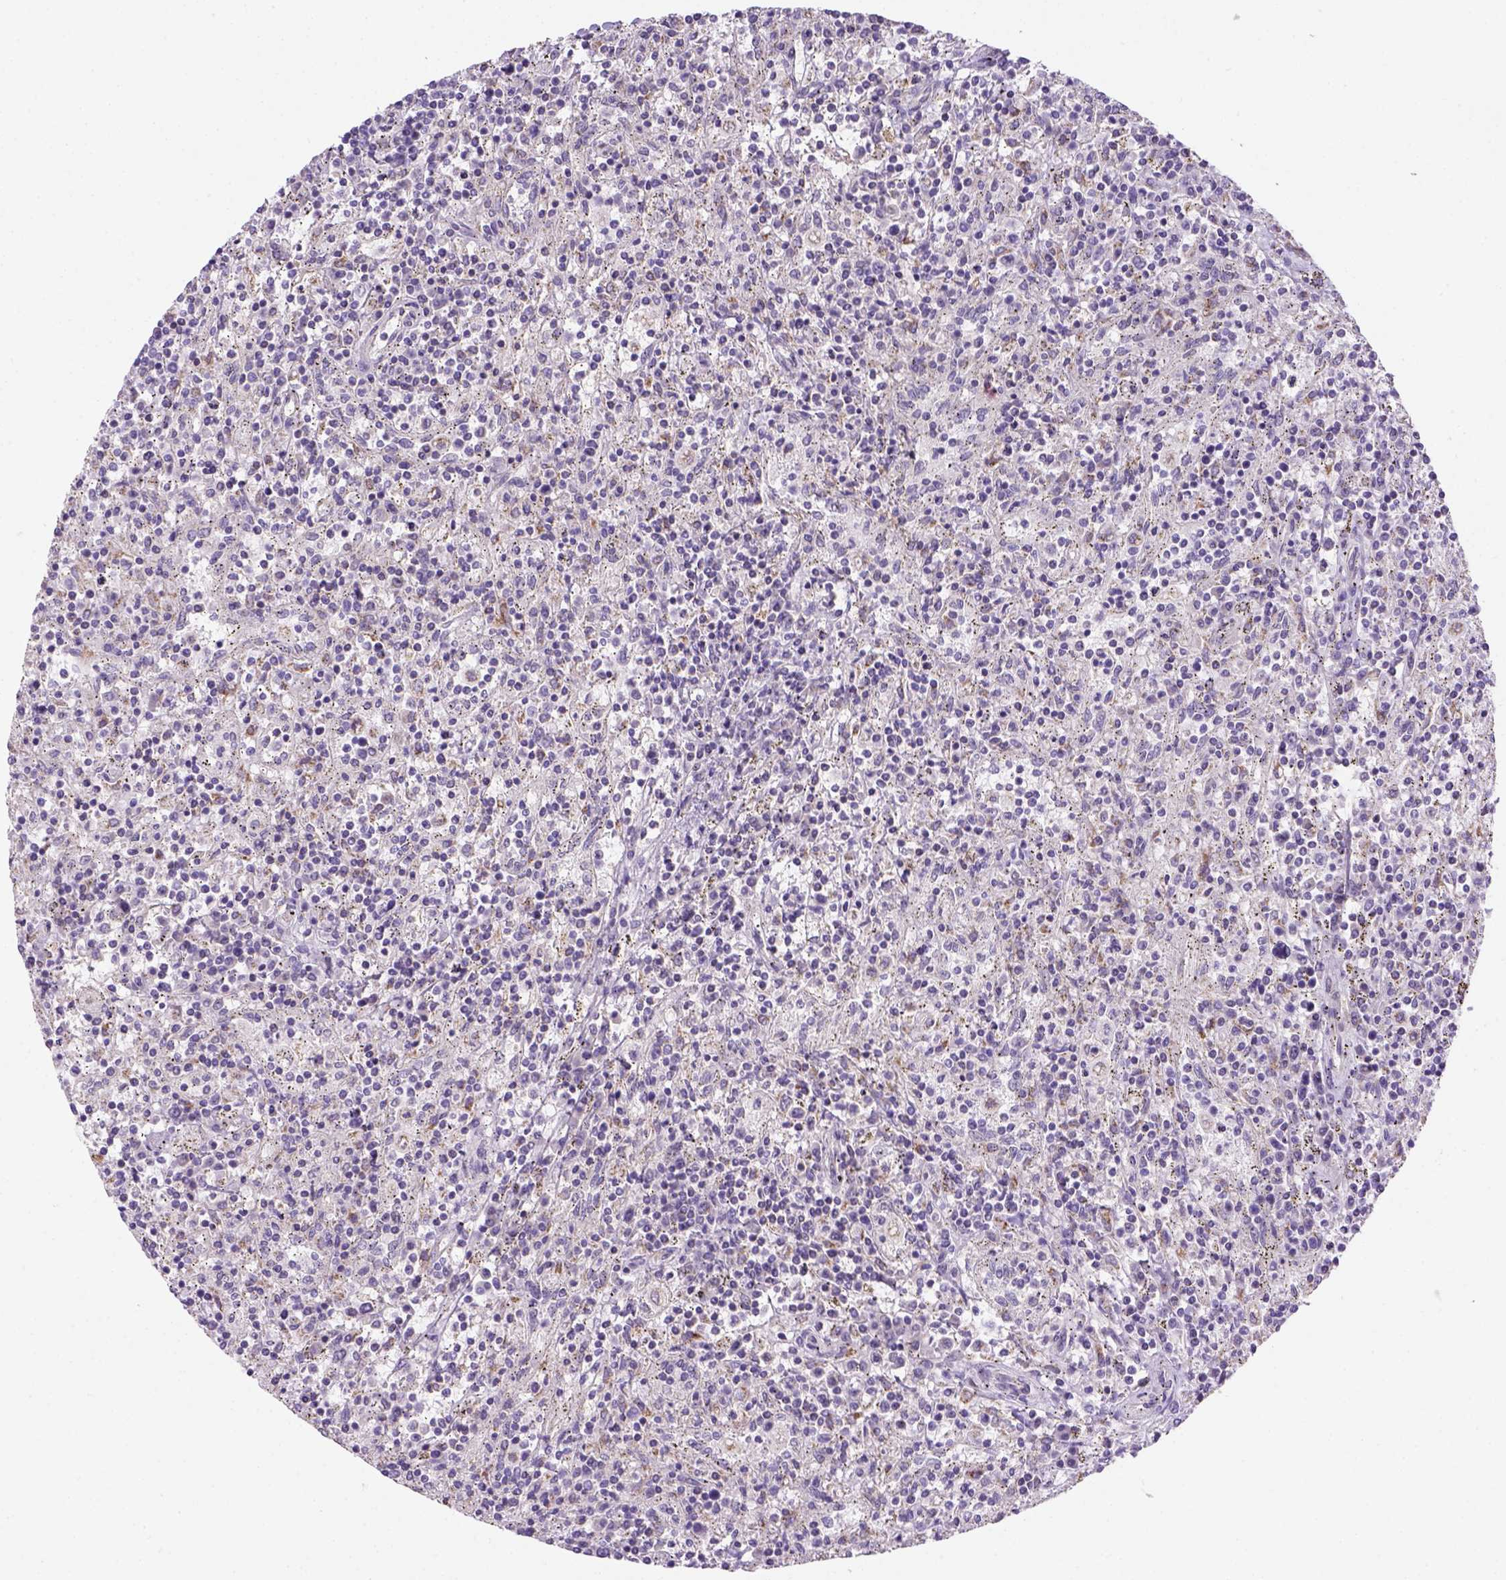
{"staining": {"intensity": "negative", "quantity": "none", "location": "none"}, "tissue": "lymphoma", "cell_type": "Tumor cells", "image_type": "cancer", "snomed": [{"axis": "morphology", "description": "Malignant lymphoma, non-Hodgkin's type, Low grade"}, {"axis": "topography", "description": "Spleen"}], "caption": "Immunohistochemistry histopathology image of neoplastic tissue: malignant lymphoma, non-Hodgkin's type (low-grade) stained with DAB (3,3'-diaminobenzidine) displays no significant protein positivity in tumor cells.", "gene": "HTRA1", "patient": {"sex": "male", "age": 62}}